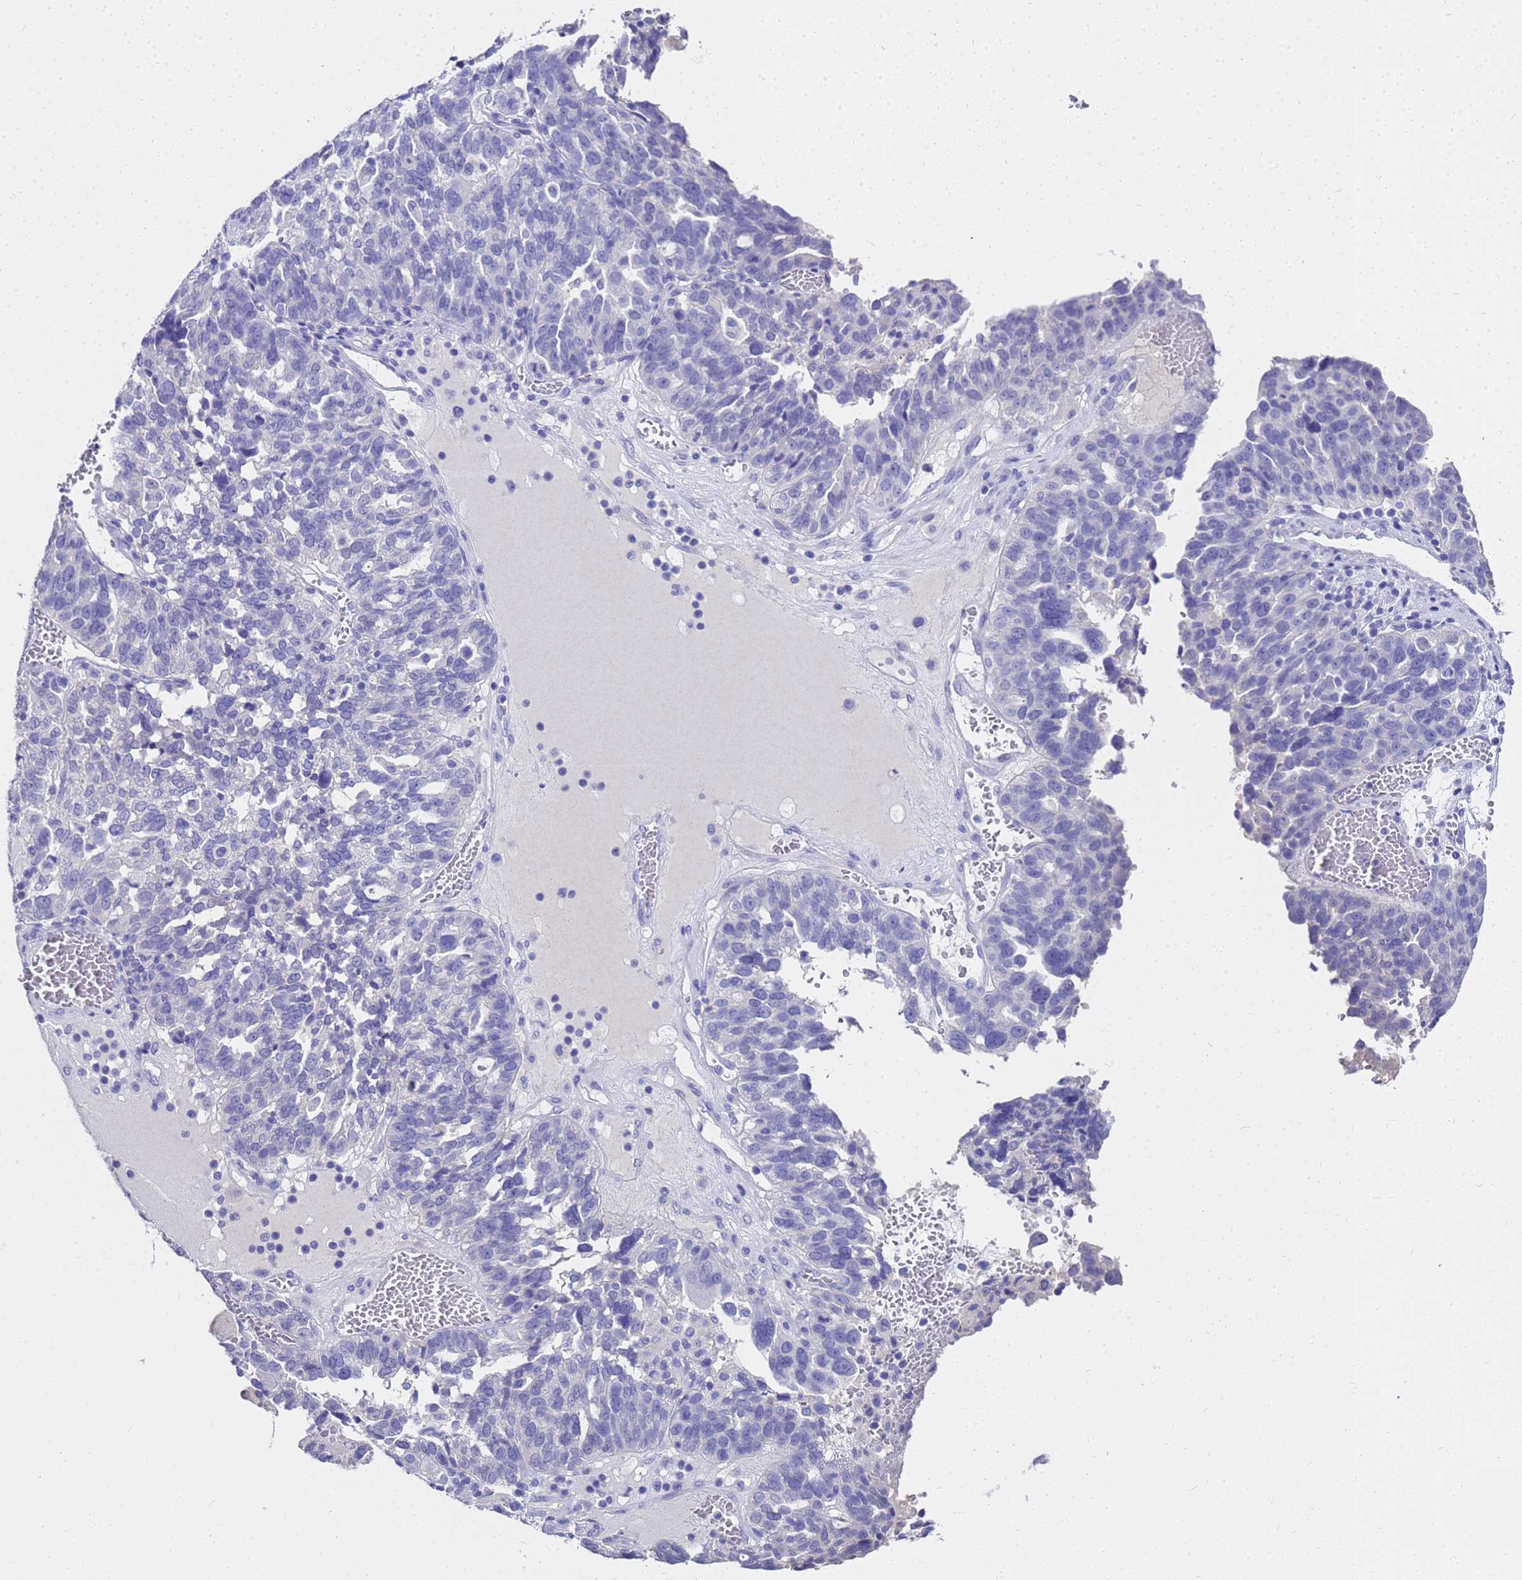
{"staining": {"intensity": "negative", "quantity": "none", "location": "none"}, "tissue": "ovarian cancer", "cell_type": "Tumor cells", "image_type": "cancer", "snomed": [{"axis": "morphology", "description": "Cystadenocarcinoma, serous, NOS"}, {"axis": "topography", "description": "Ovary"}], "caption": "Immunohistochemistry of ovarian cancer displays no expression in tumor cells.", "gene": "MS4A13", "patient": {"sex": "female", "age": 59}}